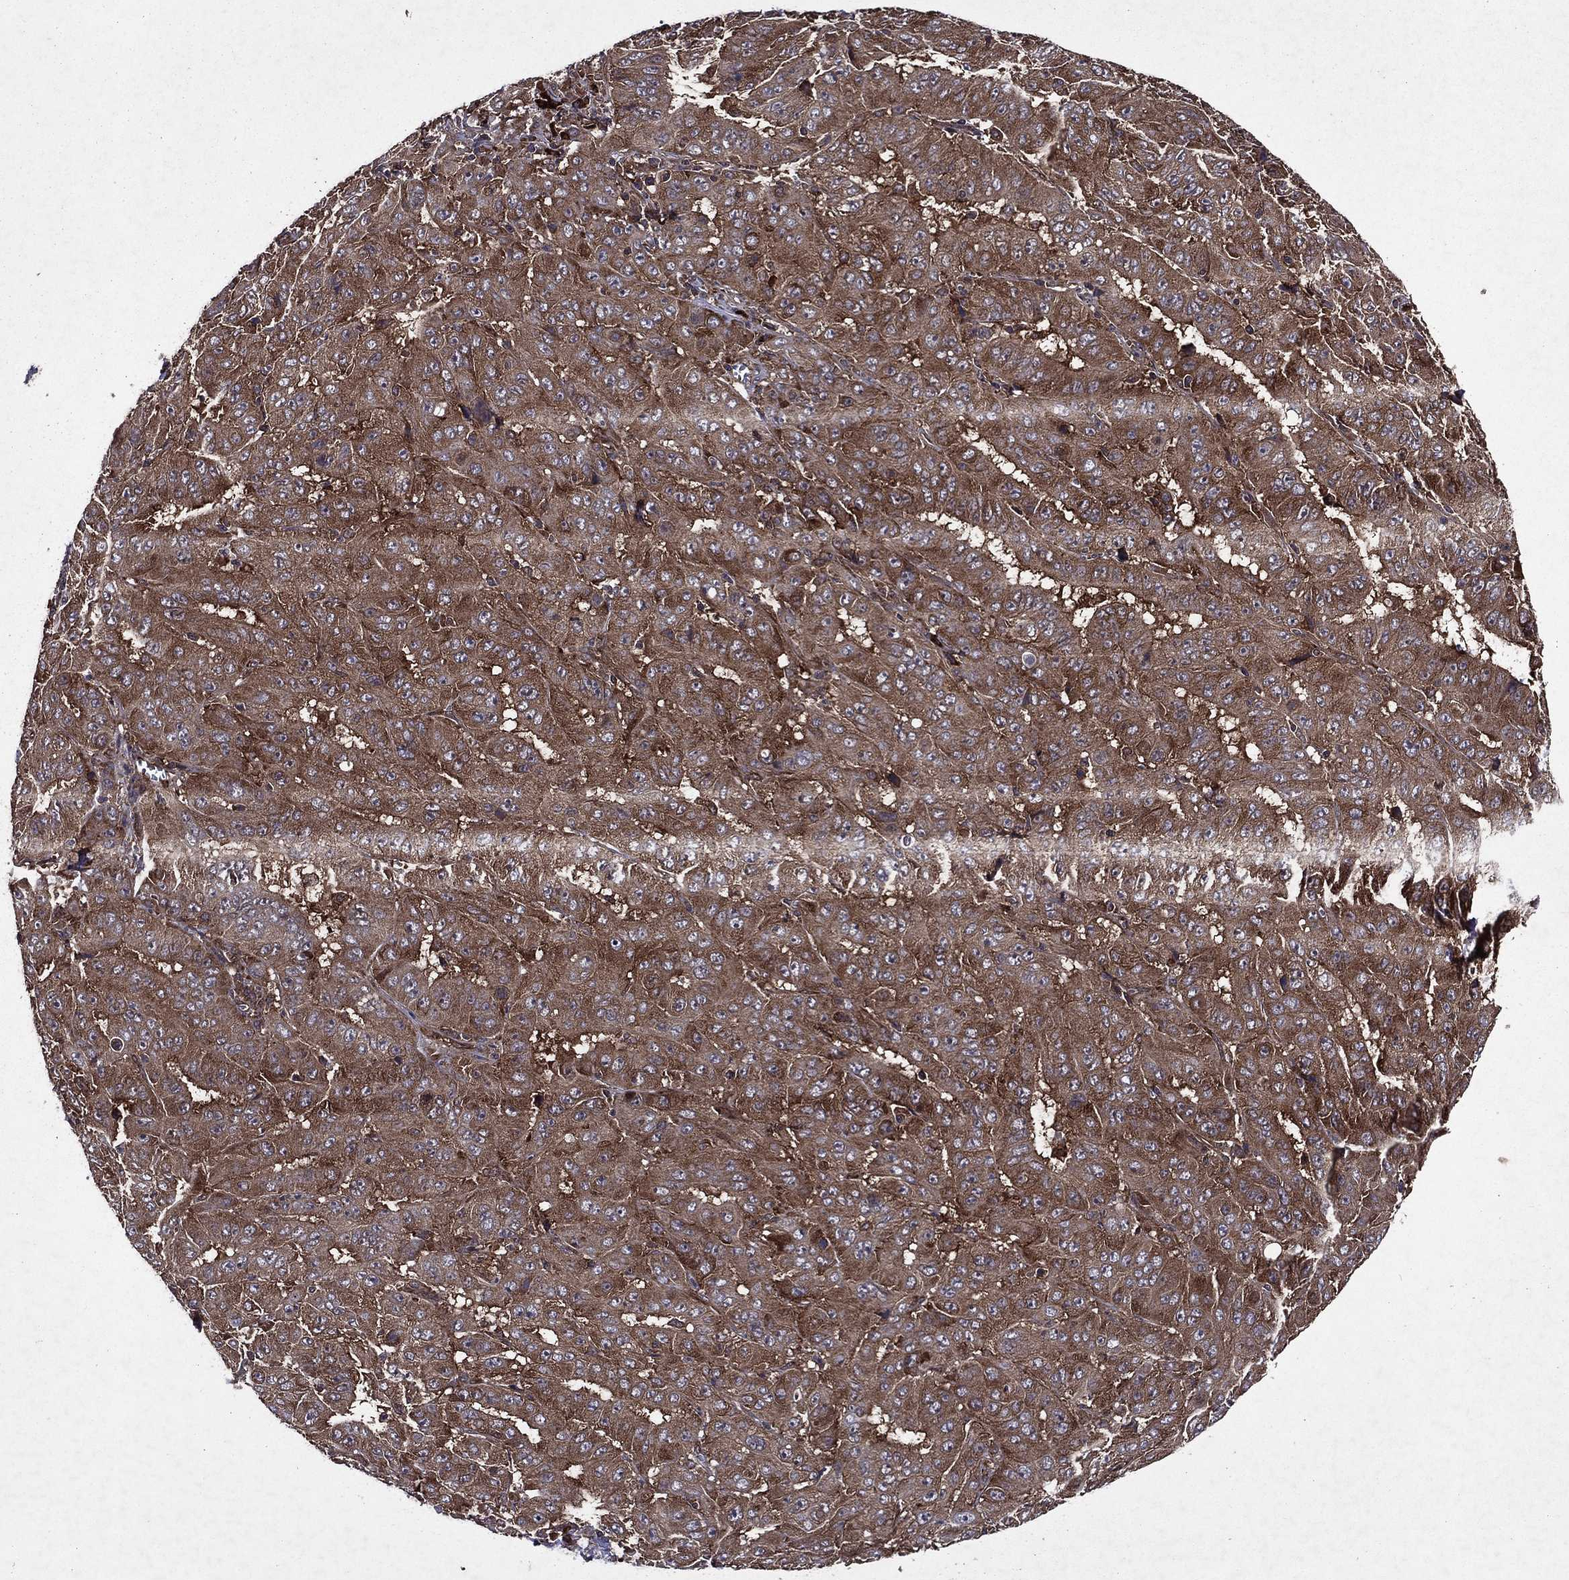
{"staining": {"intensity": "moderate", "quantity": ">75%", "location": "cytoplasmic/membranous"}, "tissue": "pancreatic cancer", "cell_type": "Tumor cells", "image_type": "cancer", "snomed": [{"axis": "morphology", "description": "Adenocarcinoma, NOS"}, {"axis": "topography", "description": "Pancreas"}], "caption": "Human adenocarcinoma (pancreatic) stained for a protein (brown) demonstrates moderate cytoplasmic/membranous positive positivity in approximately >75% of tumor cells.", "gene": "EIF2B4", "patient": {"sex": "male", "age": 63}}